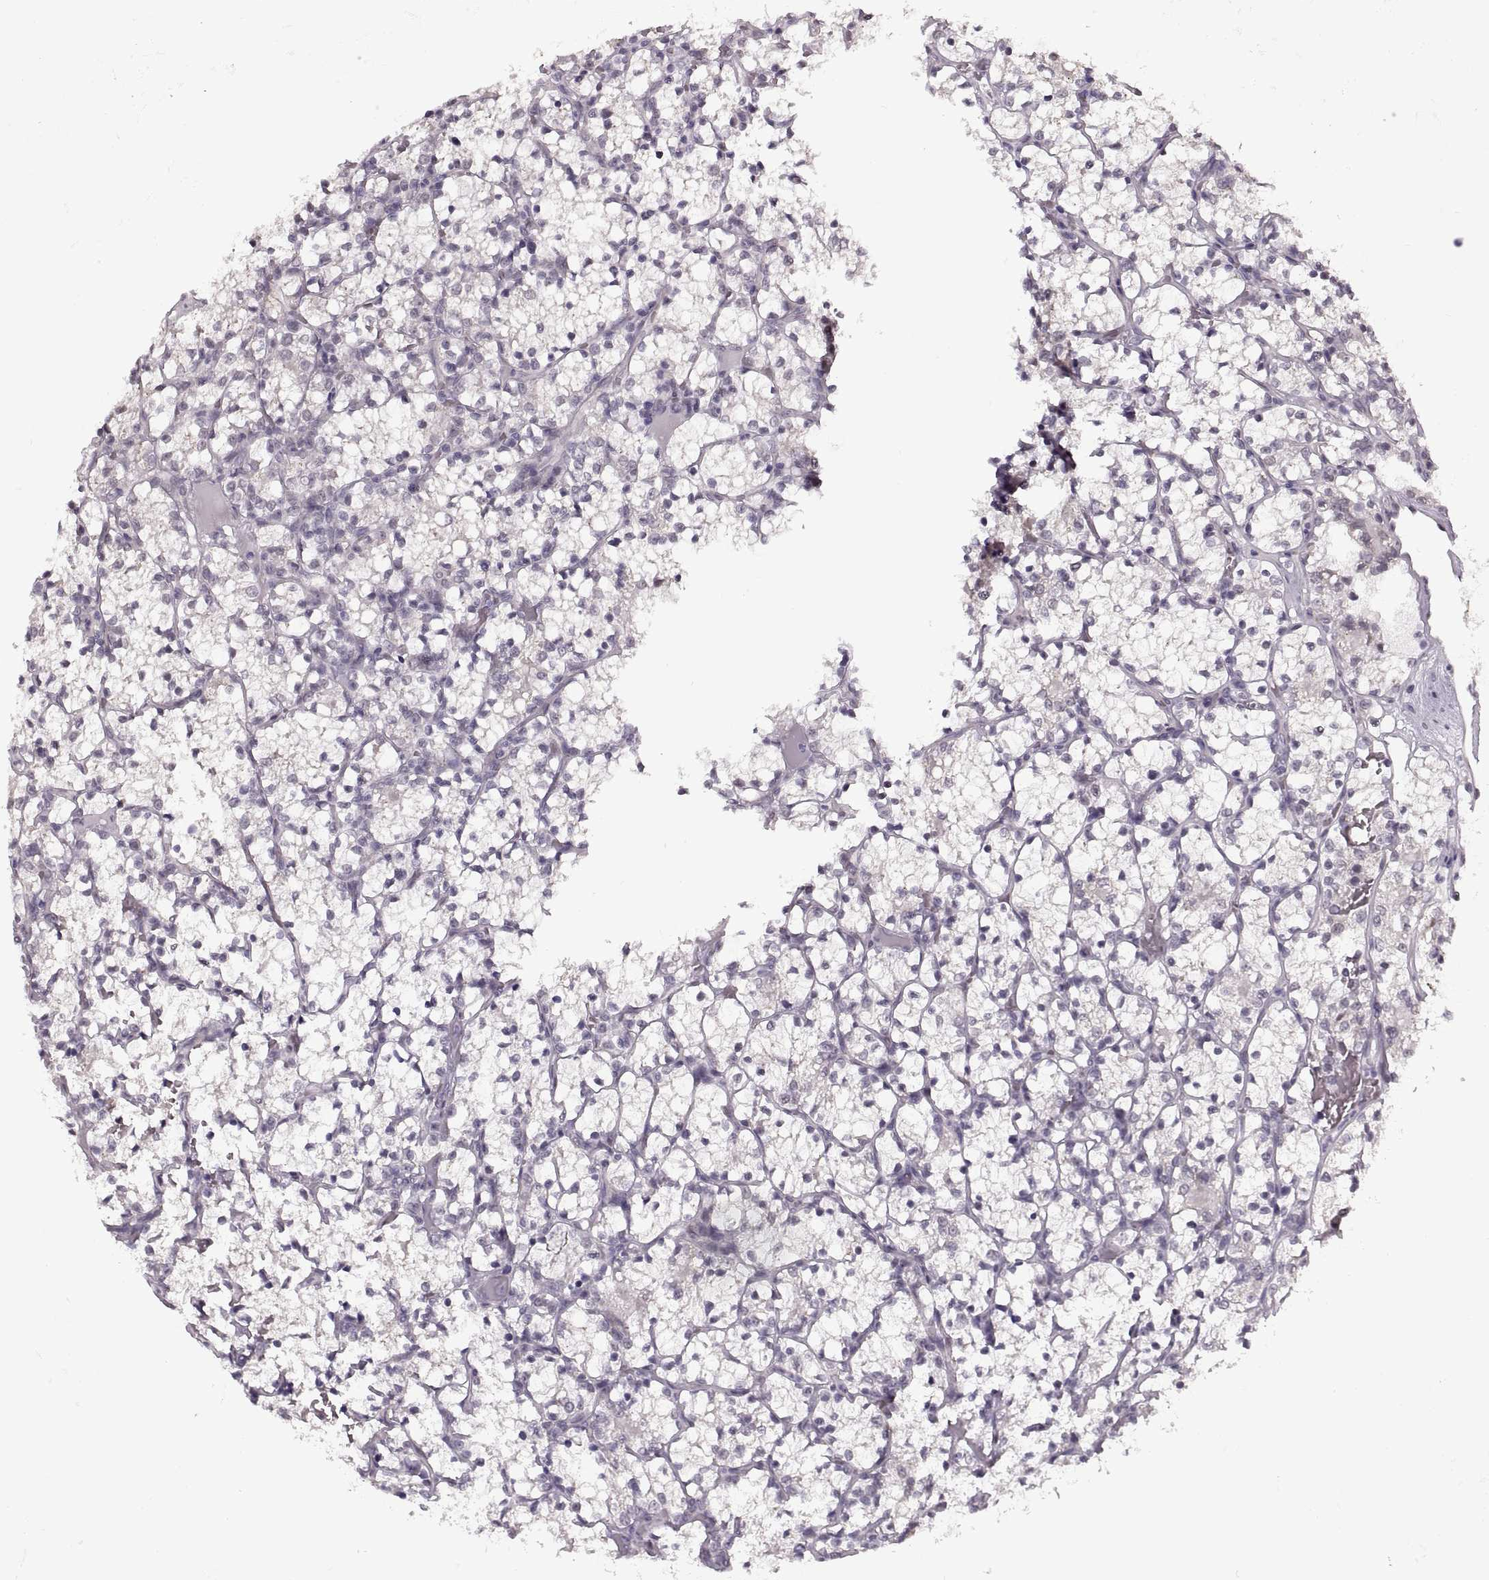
{"staining": {"intensity": "negative", "quantity": "none", "location": "none"}, "tissue": "renal cancer", "cell_type": "Tumor cells", "image_type": "cancer", "snomed": [{"axis": "morphology", "description": "Adenocarcinoma, NOS"}, {"axis": "topography", "description": "Kidney"}], "caption": "Renal cancer stained for a protein using immunohistochemistry (IHC) exhibits no positivity tumor cells.", "gene": "PRSS37", "patient": {"sex": "female", "age": 69}}